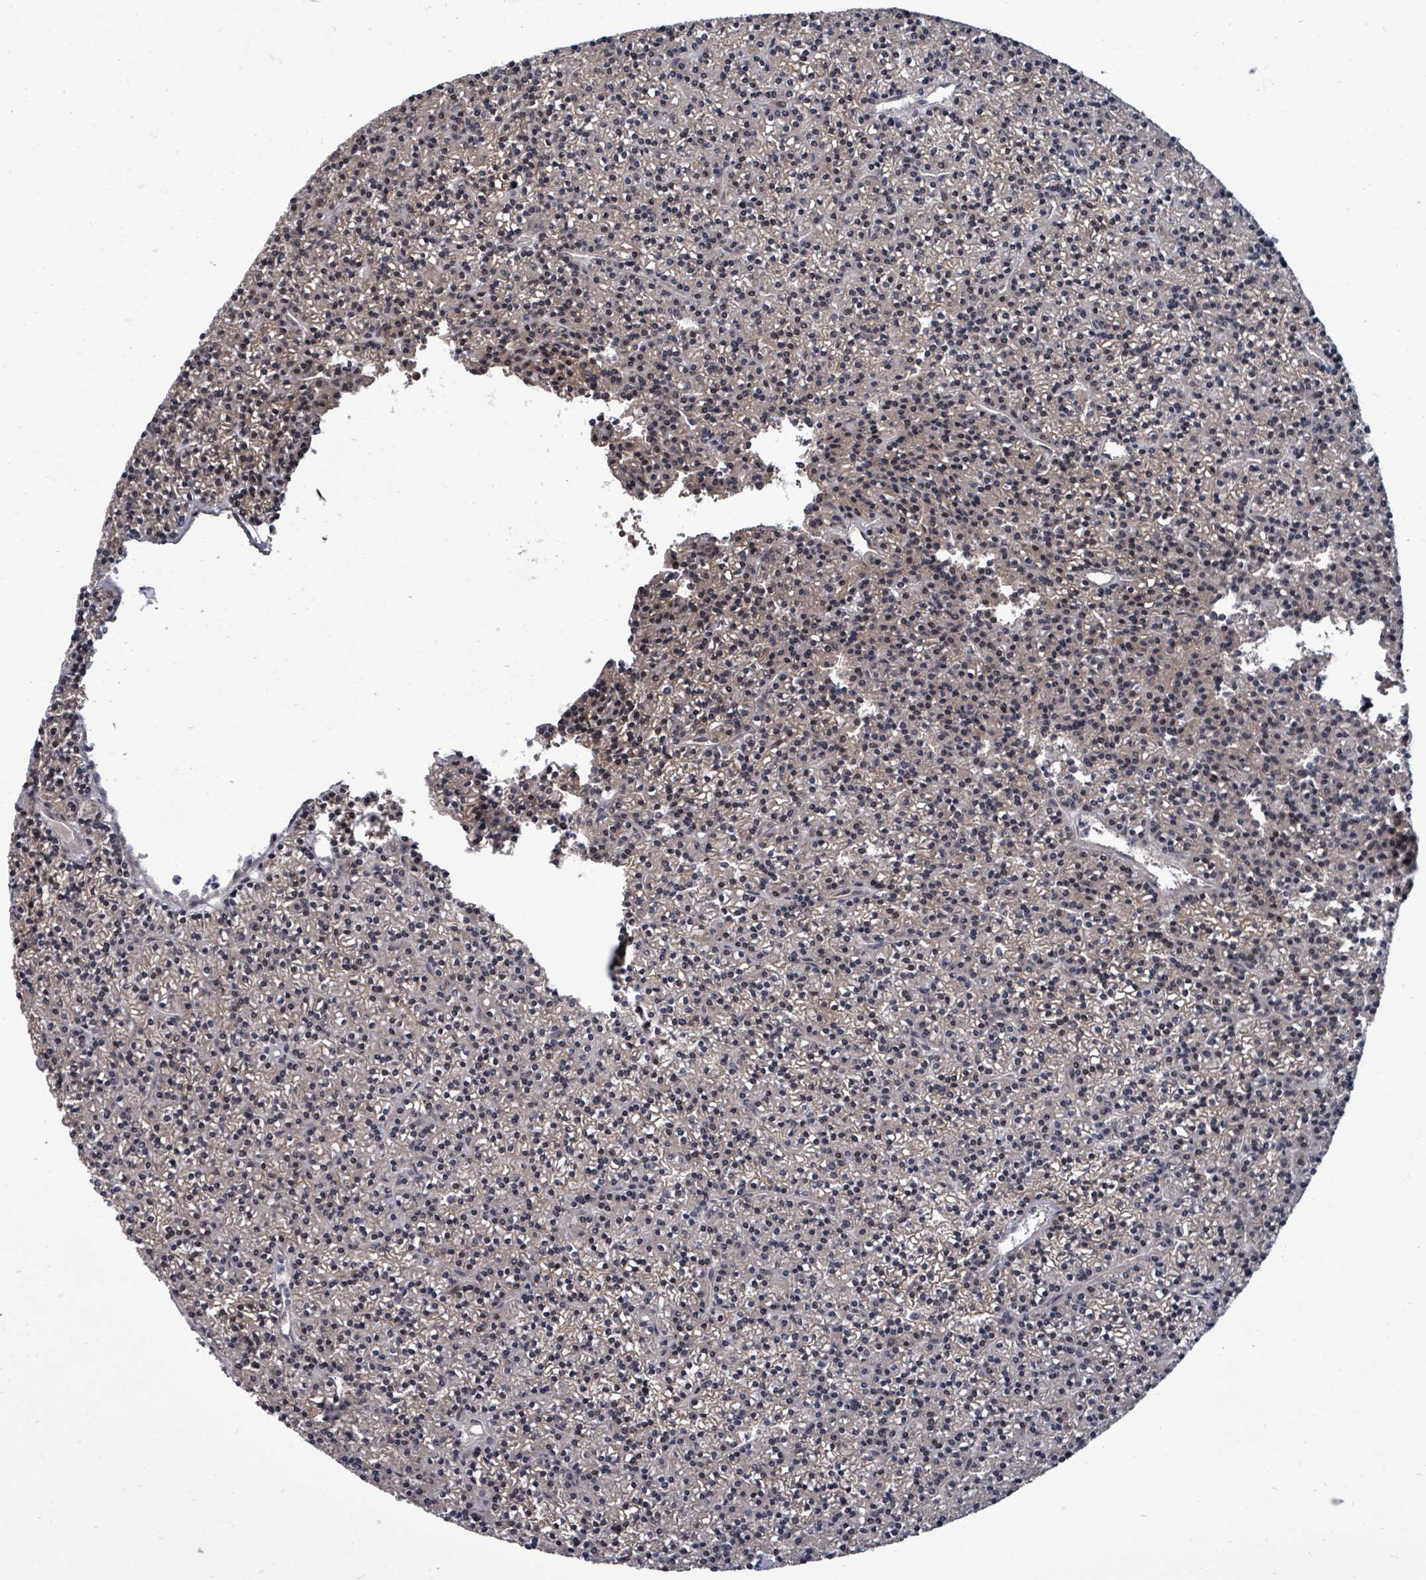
{"staining": {"intensity": "negative", "quantity": "none", "location": "none"}, "tissue": "parathyroid gland", "cell_type": "Glandular cells", "image_type": "normal", "snomed": [{"axis": "morphology", "description": "Normal tissue, NOS"}, {"axis": "topography", "description": "Parathyroid gland"}], "caption": "High power microscopy photomicrograph of an IHC photomicrograph of normal parathyroid gland, revealing no significant staining in glandular cells.", "gene": "KRTAP27", "patient": {"sex": "female", "age": 45}}